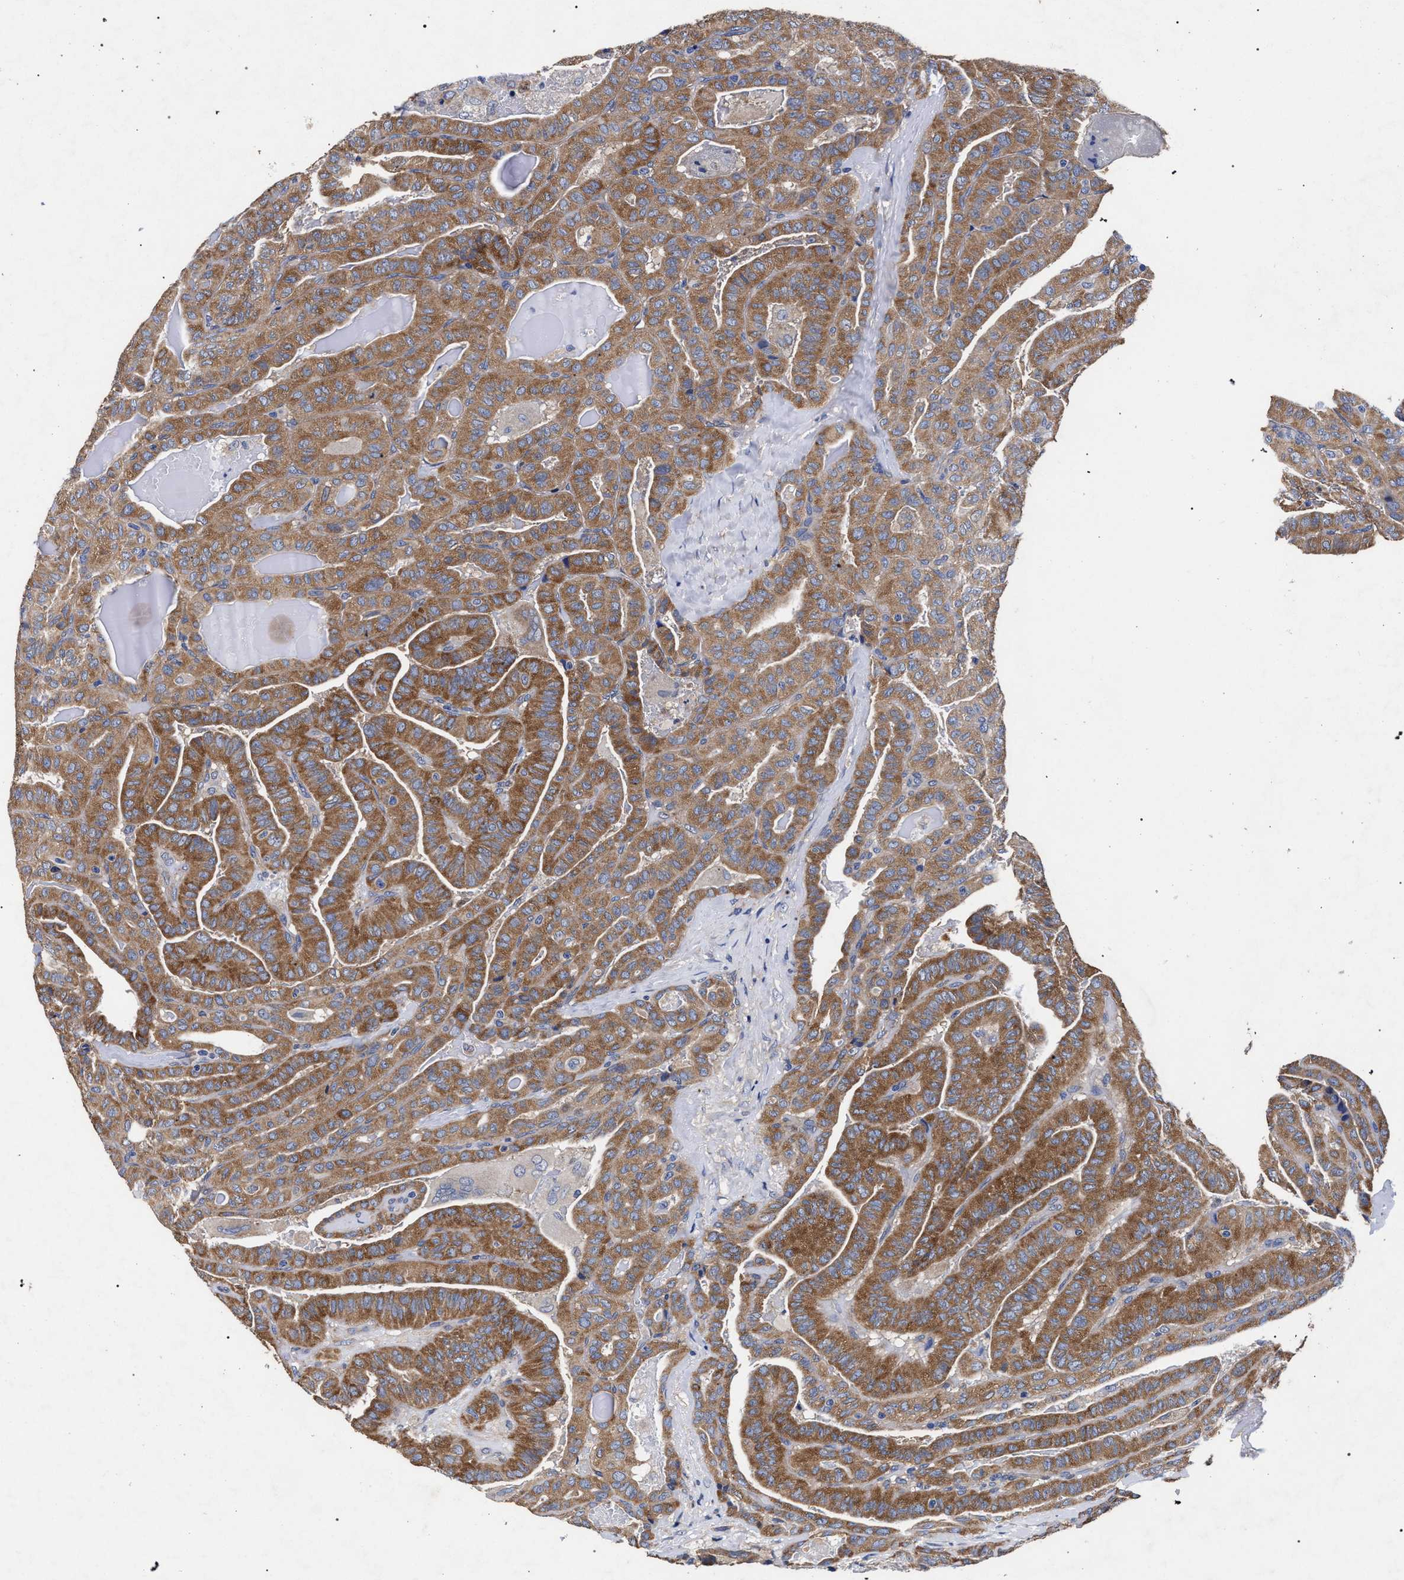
{"staining": {"intensity": "moderate", "quantity": ">75%", "location": "cytoplasmic/membranous"}, "tissue": "thyroid cancer", "cell_type": "Tumor cells", "image_type": "cancer", "snomed": [{"axis": "morphology", "description": "Papillary adenocarcinoma, NOS"}, {"axis": "topography", "description": "Thyroid gland"}], "caption": "Brown immunohistochemical staining in human thyroid cancer shows moderate cytoplasmic/membranous staining in about >75% of tumor cells.", "gene": "CFAP95", "patient": {"sex": "male", "age": 77}}